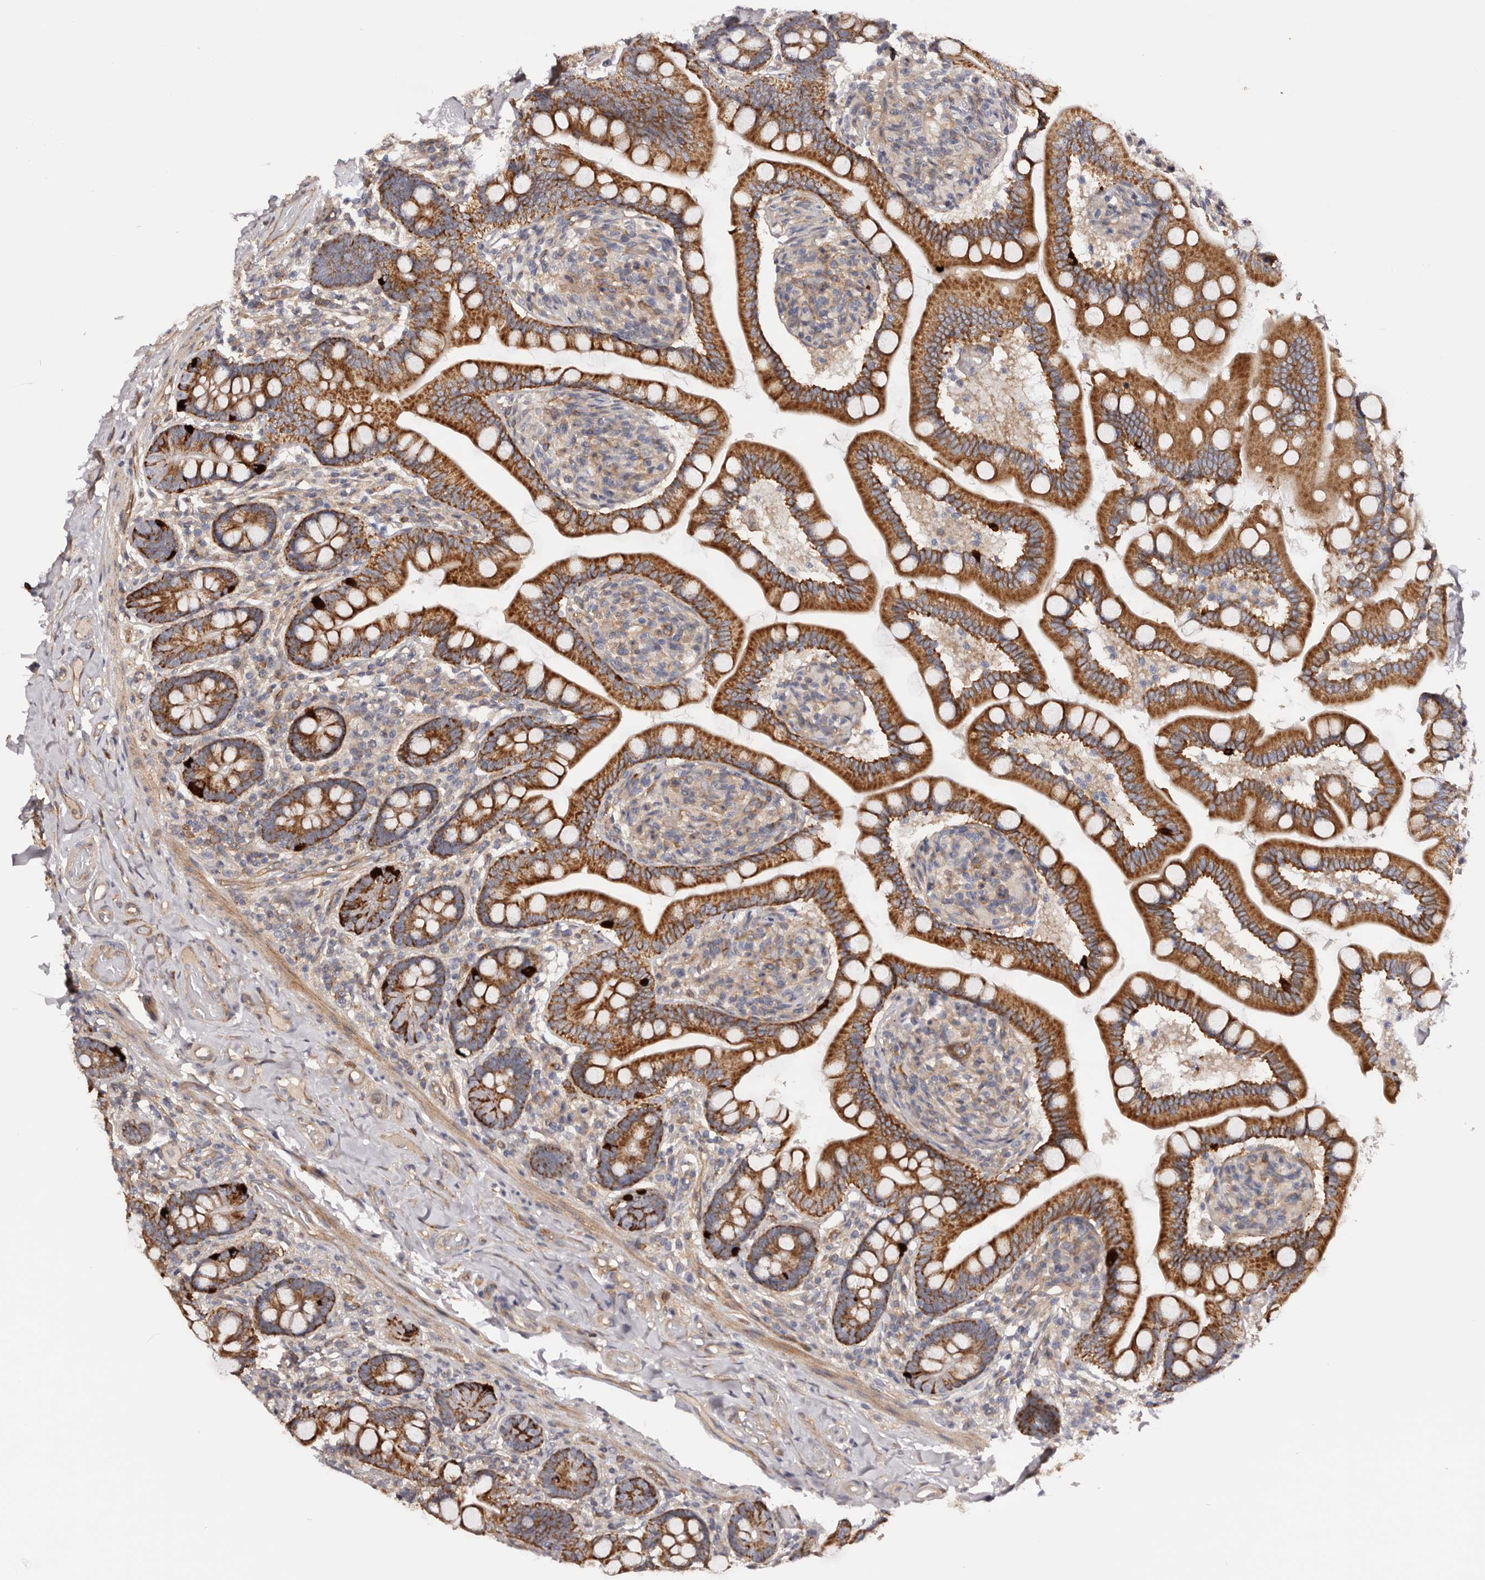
{"staining": {"intensity": "moderate", "quantity": ">75%", "location": "cytoplasmic/membranous"}, "tissue": "small intestine", "cell_type": "Glandular cells", "image_type": "normal", "snomed": [{"axis": "morphology", "description": "Normal tissue, NOS"}, {"axis": "topography", "description": "Small intestine"}], "caption": "The immunohistochemical stain shows moderate cytoplasmic/membranous positivity in glandular cells of benign small intestine. (Brightfield microscopy of DAB IHC at high magnification).", "gene": "DMRT2", "patient": {"sex": "female", "age": 64}}